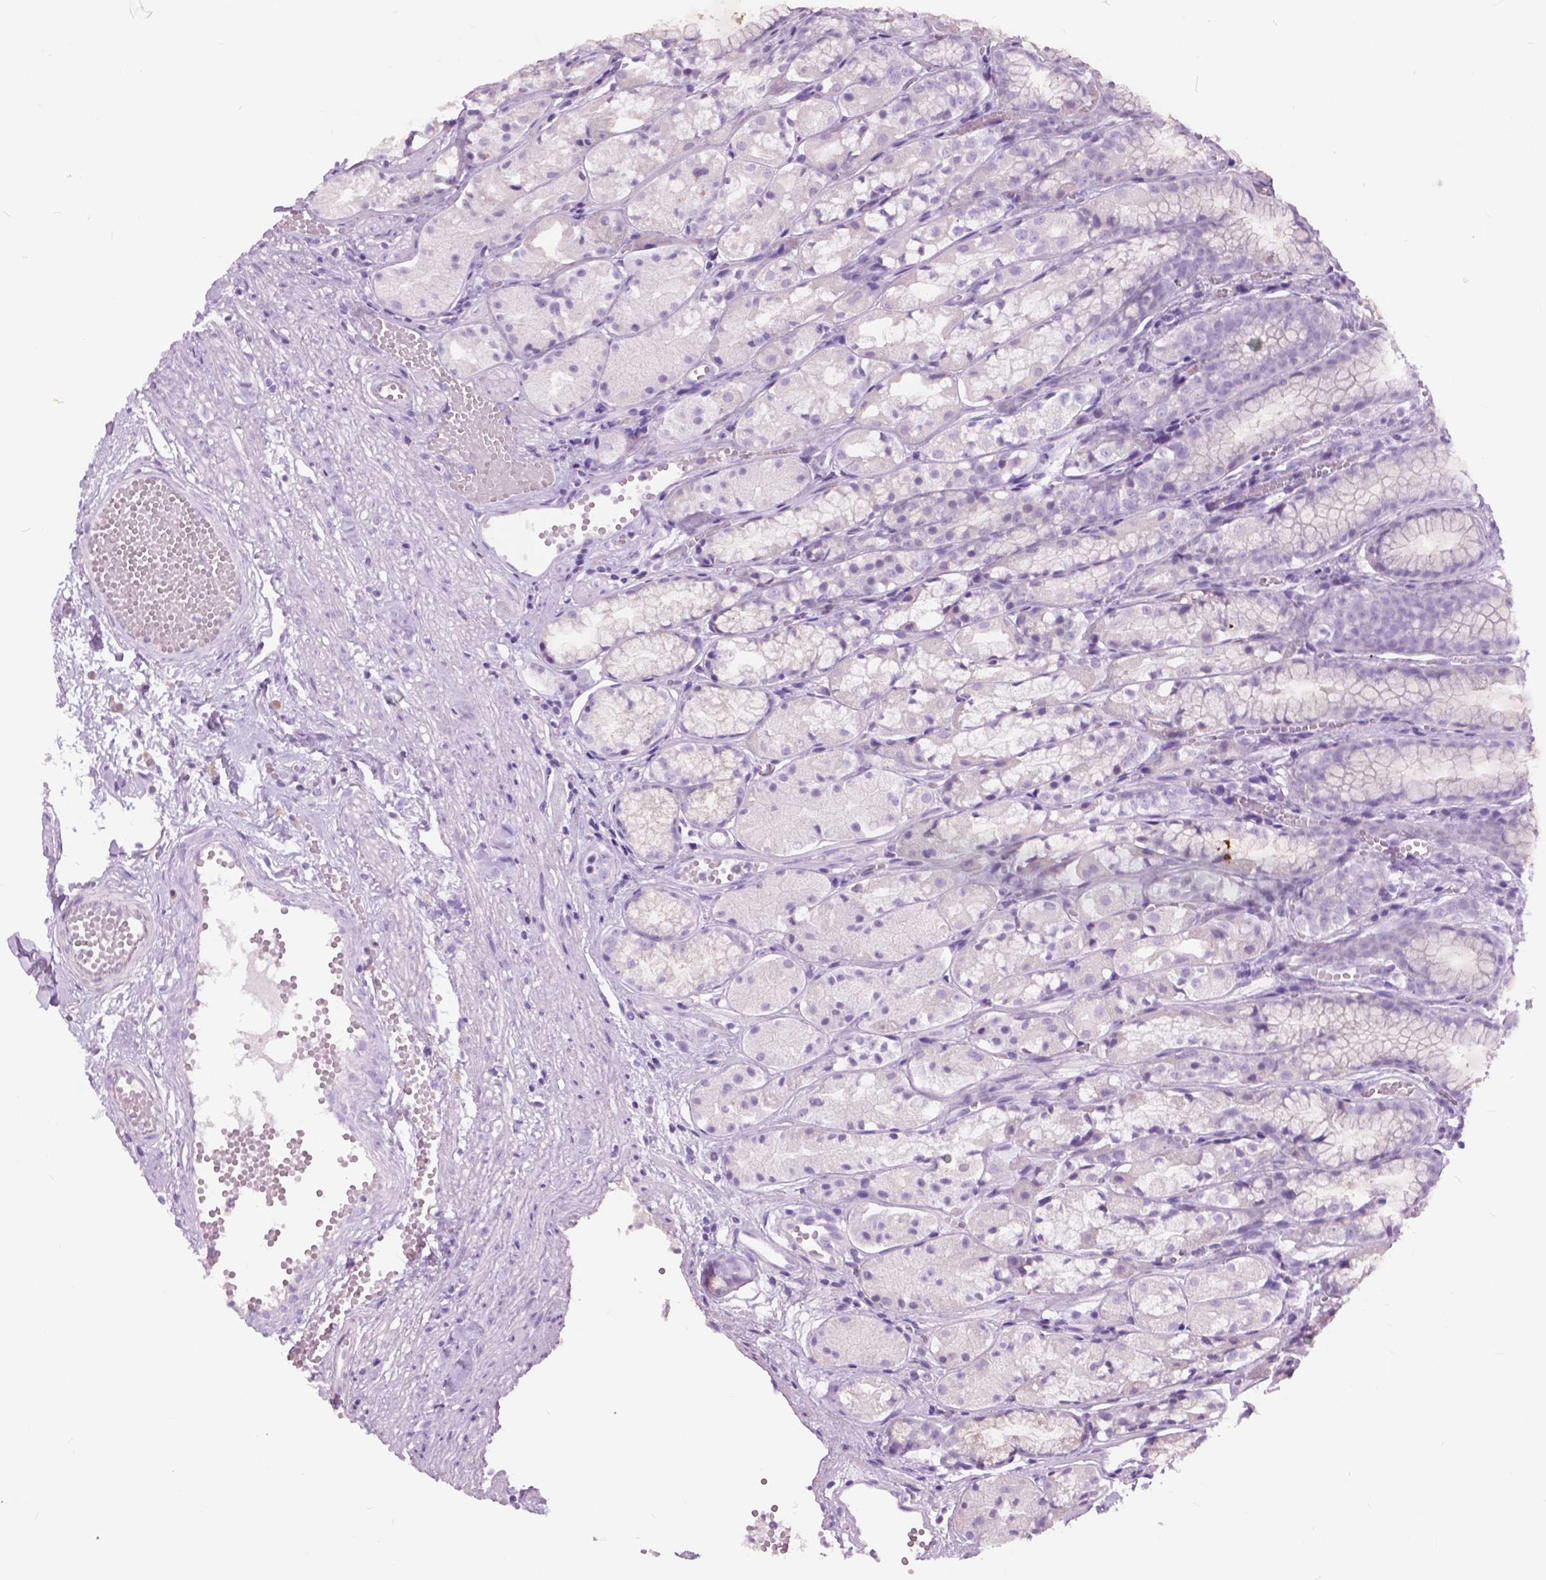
{"staining": {"intensity": "weak", "quantity": "<25%", "location": "cytoplasmic/membranous"}, "tissue": "stomach", "cell_type": "Glandular cells", "image_type": "normal", "snomed": [{"axis": "morphology", "description": "Normal tissue, NOS"}, {"axis": "topography", "description": "Stomach"}], "caption": "A high-resolution image shows immunohistochemistry staining of normal stomach, which exhibits no significant staining in glandular cells. Brightfield microscopy of immunohistochemistry (IHC) stained with DAB (brown) and hematoxylin (blue), captured at high magnification.", "gene": "TP53TG5", "patient": {"sex": "male", "age": 70}}